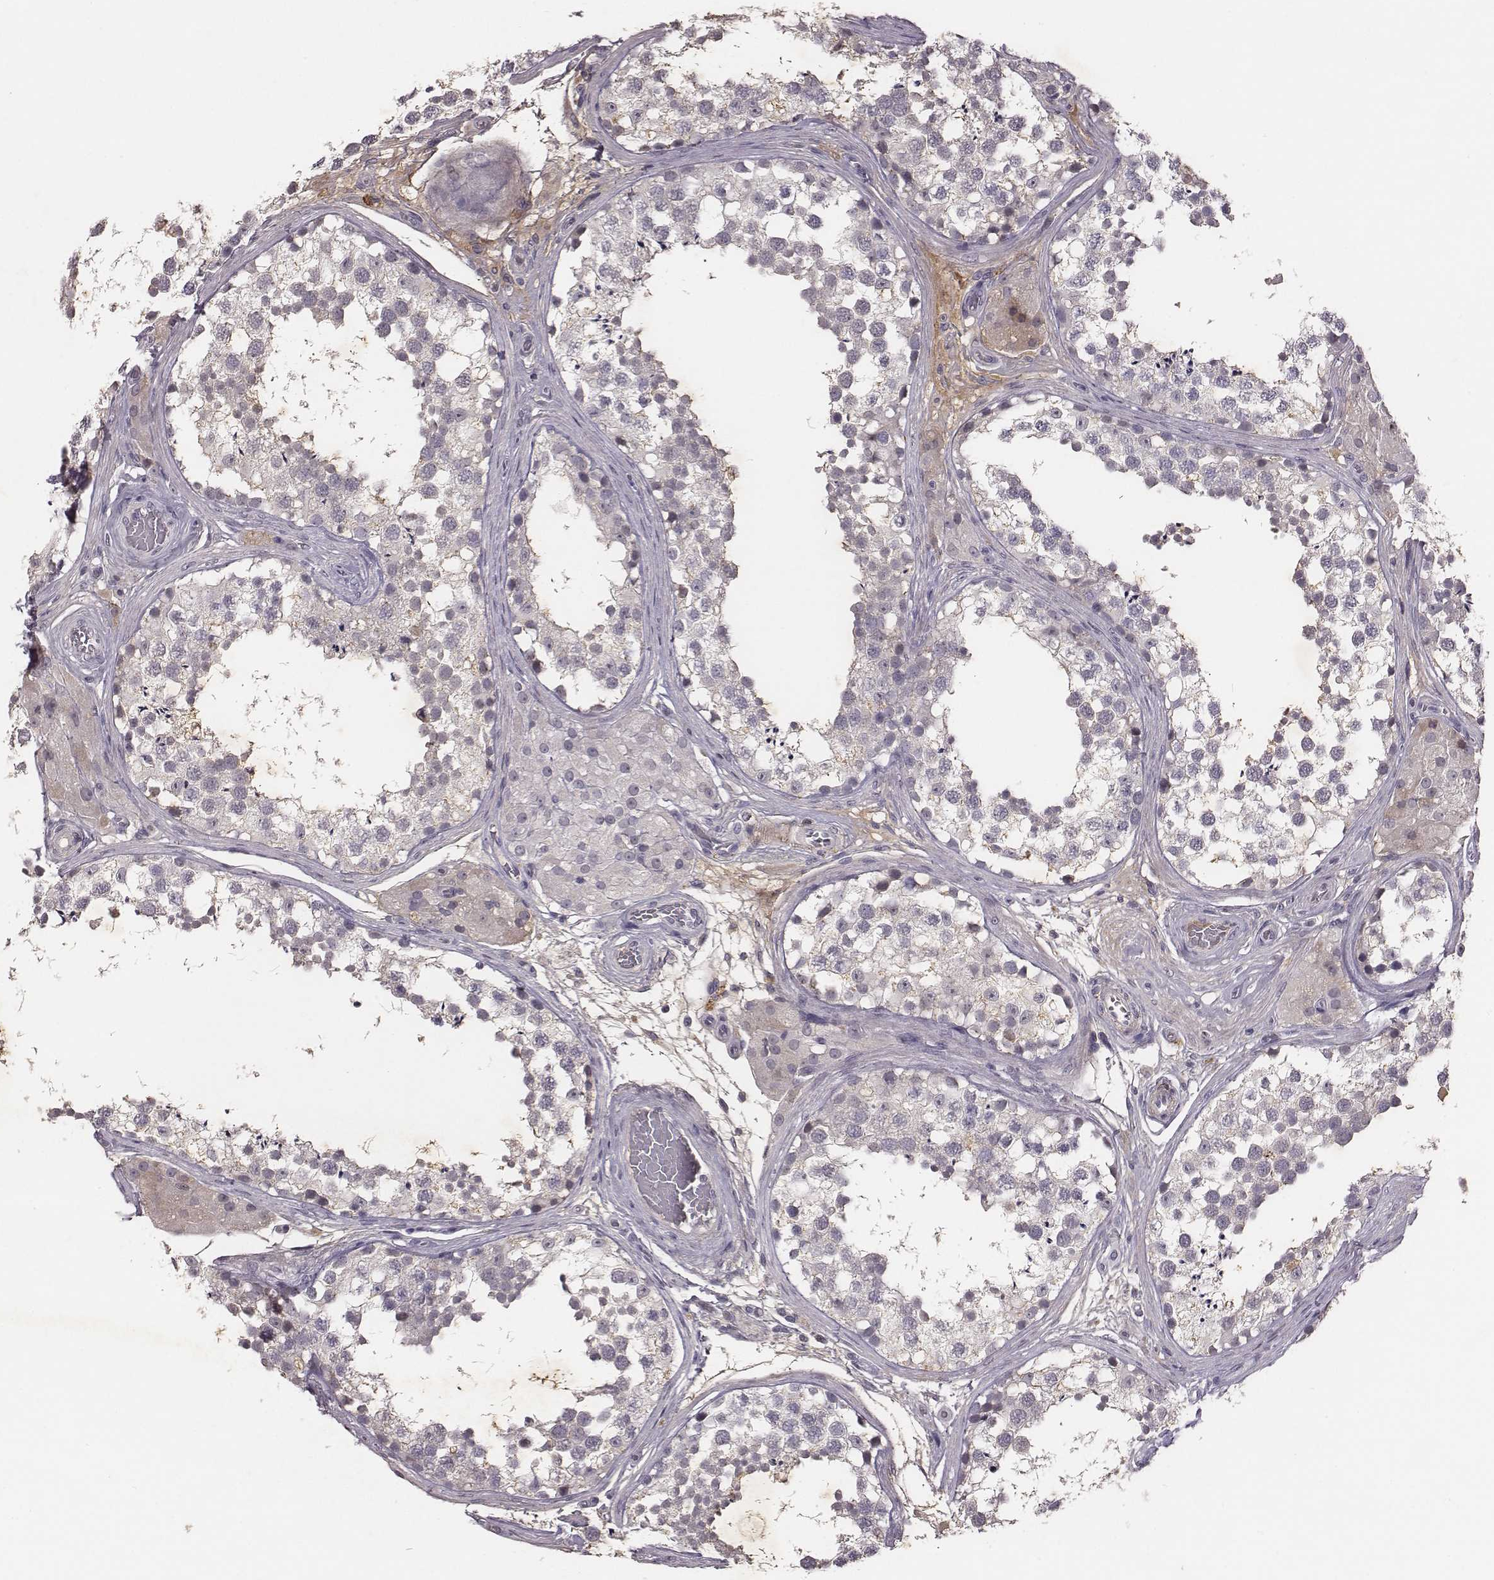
{"staining": {"intensity": "negative", "quantity": "none", "location": "none"}, "tissue": "testis", "cell_type": "Cells in seminiferous ducts", "image_type": "normal", "snomed": [{"axis": "morphology", "description": "Normal tissue, NOS"}, {"axis": "morphology", "description": "Seminoma, NOS"}, {"axis": "topography", "description": "Testis"}], "caption": "Image shows no significant protein staining in cells in seminiferous ducts of benign testis. (DAB immunohistochemistry, high magnification).", "gene": "SLC22A6", "patient": {"sex": "male", "age": 65}}